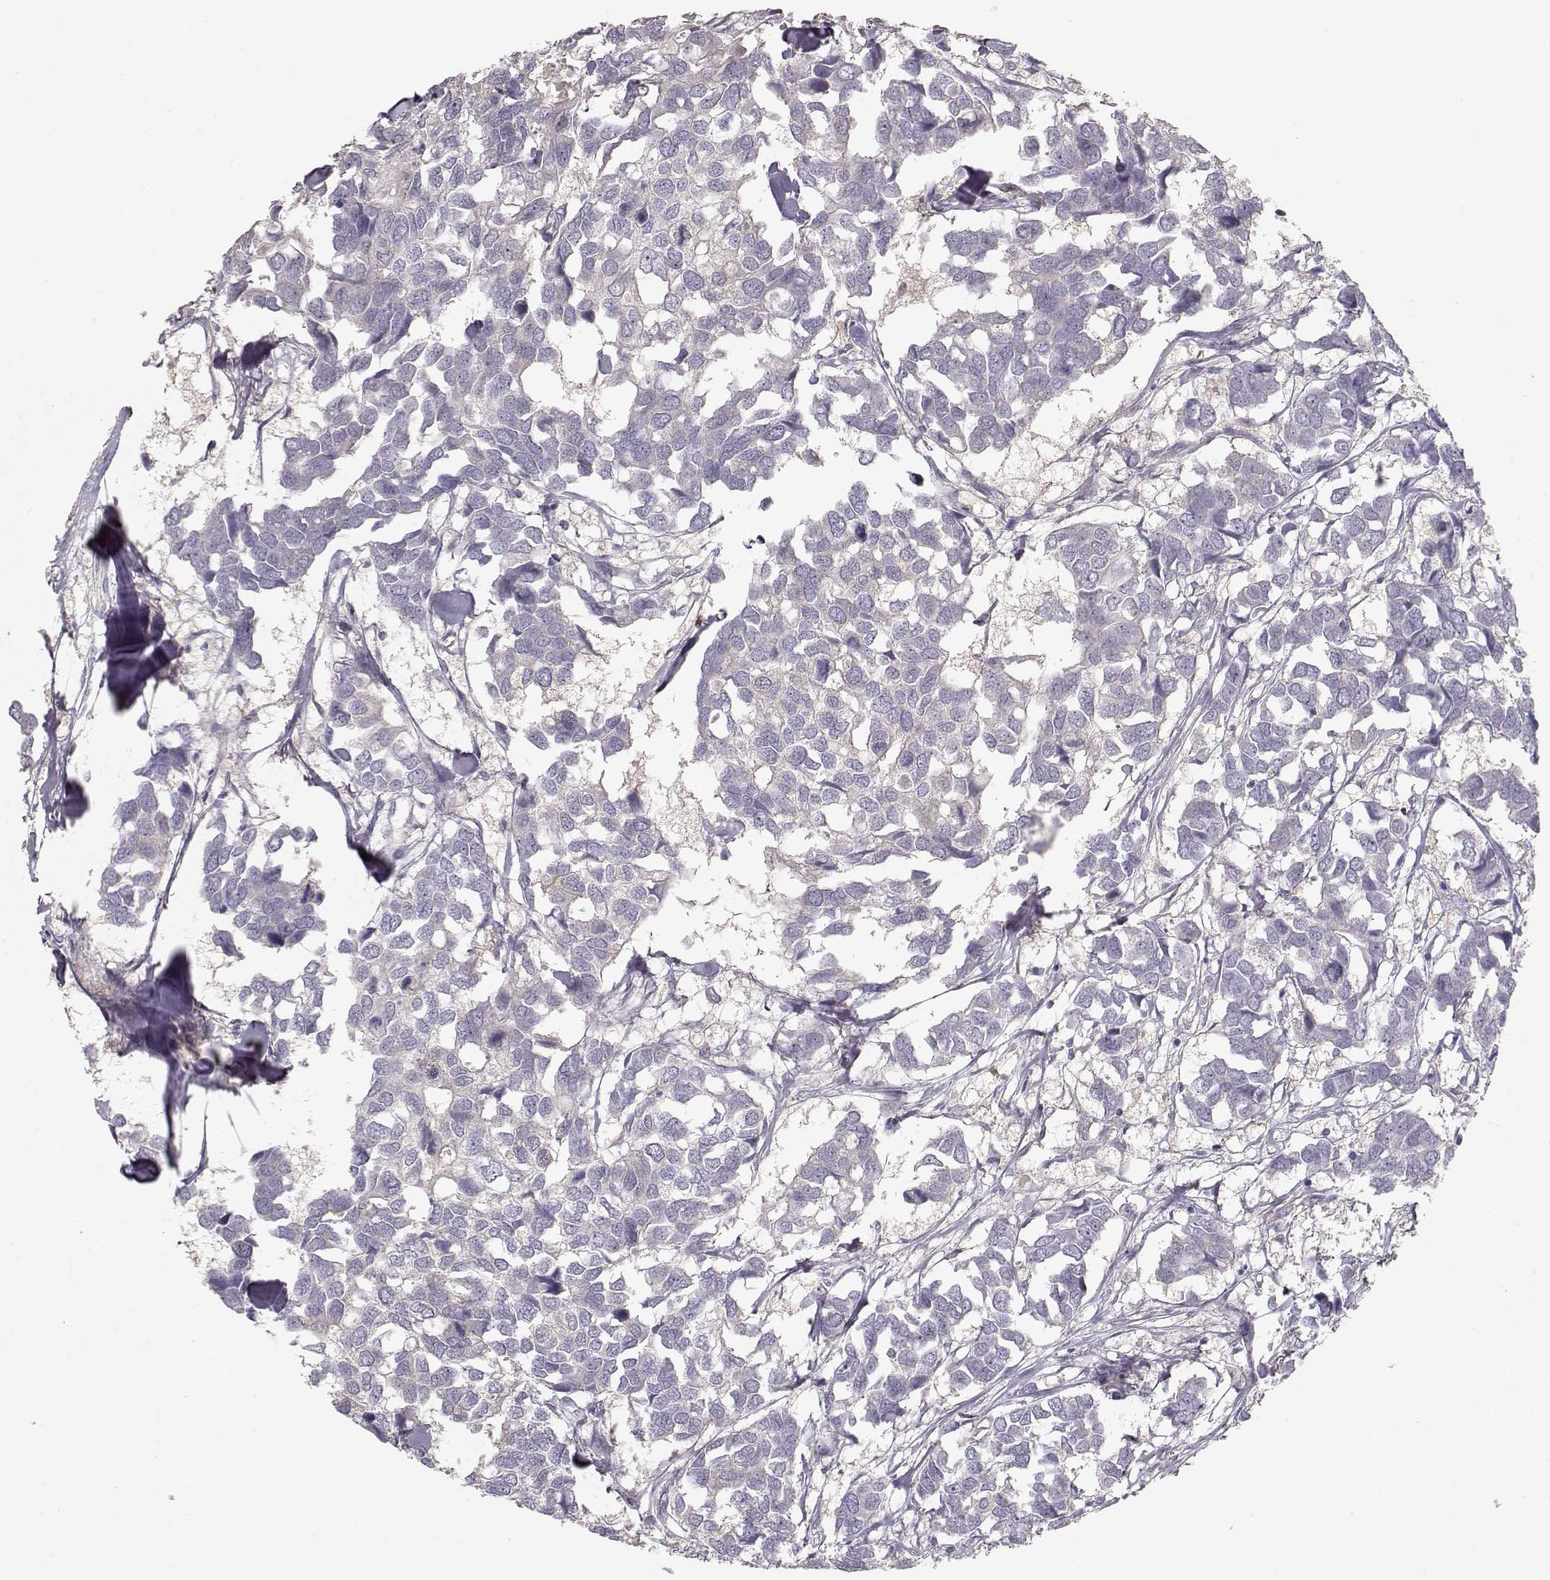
{"staining": {"intensity": "negative", "quantity": "none", "location": "none"}, "tissue": "breast cancer", "cell_type": "Tumor cells", "image_type": "cancer", "snomed": [{"axis": "morphology", "description": "Duct carcinoma"}, {"axis": "topography", "description": "Breast"}], "caption": "Immunohistochemistry (IHC) micrograph of neoplastic tissue: human breast cancer stained with DAB (3,3'-diaminobenzidine) exhibits no significant protein staining in tumor cells. (DAB (3,3'-diaminobenzidine) IHC visualized using brightfield microscopy, high magnification).", "gene": "ARHGAP8", "patient": {"sex": "female", "age": 83}}